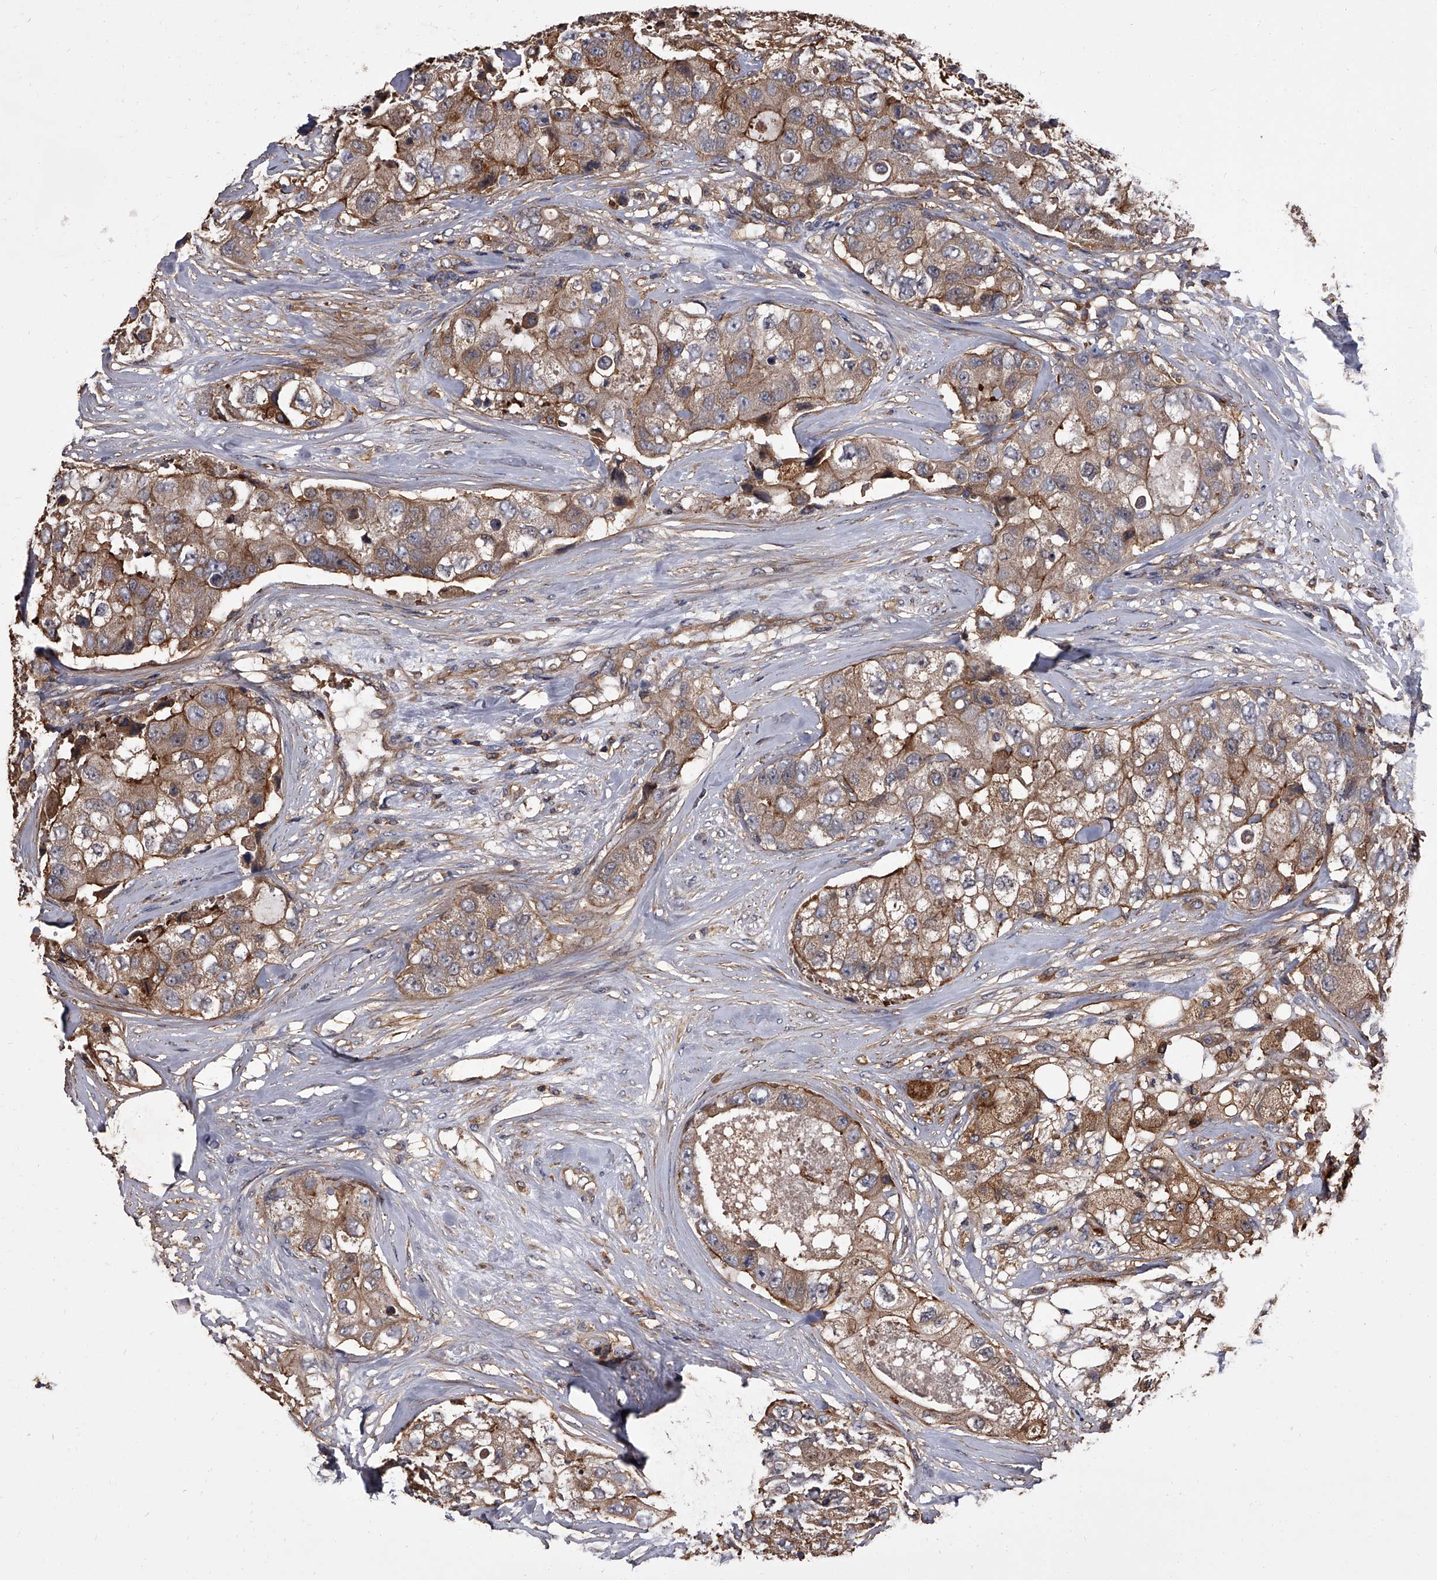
{"staining": {"intensity": "moderate", "quantity": ">75%", "location": "cytoplasmic/membranous"}, "tissue": "breast cancer", "cell_type": "Tumor cells", "image_type": "cancer", "snomed": [{"axis": "morphology", "description": "Duct carcinoma"}, {"axis": "topography", "description": "Breast"}], "caption": "The micrograph shows immunohistochemical staining of breast intraductal carcinoma. There is moderate cytoplasmic/membranous staining is identified in about >75% of tumor cells.", "gene": "STK36", "patient": {"sex": "female", "age": 62}}